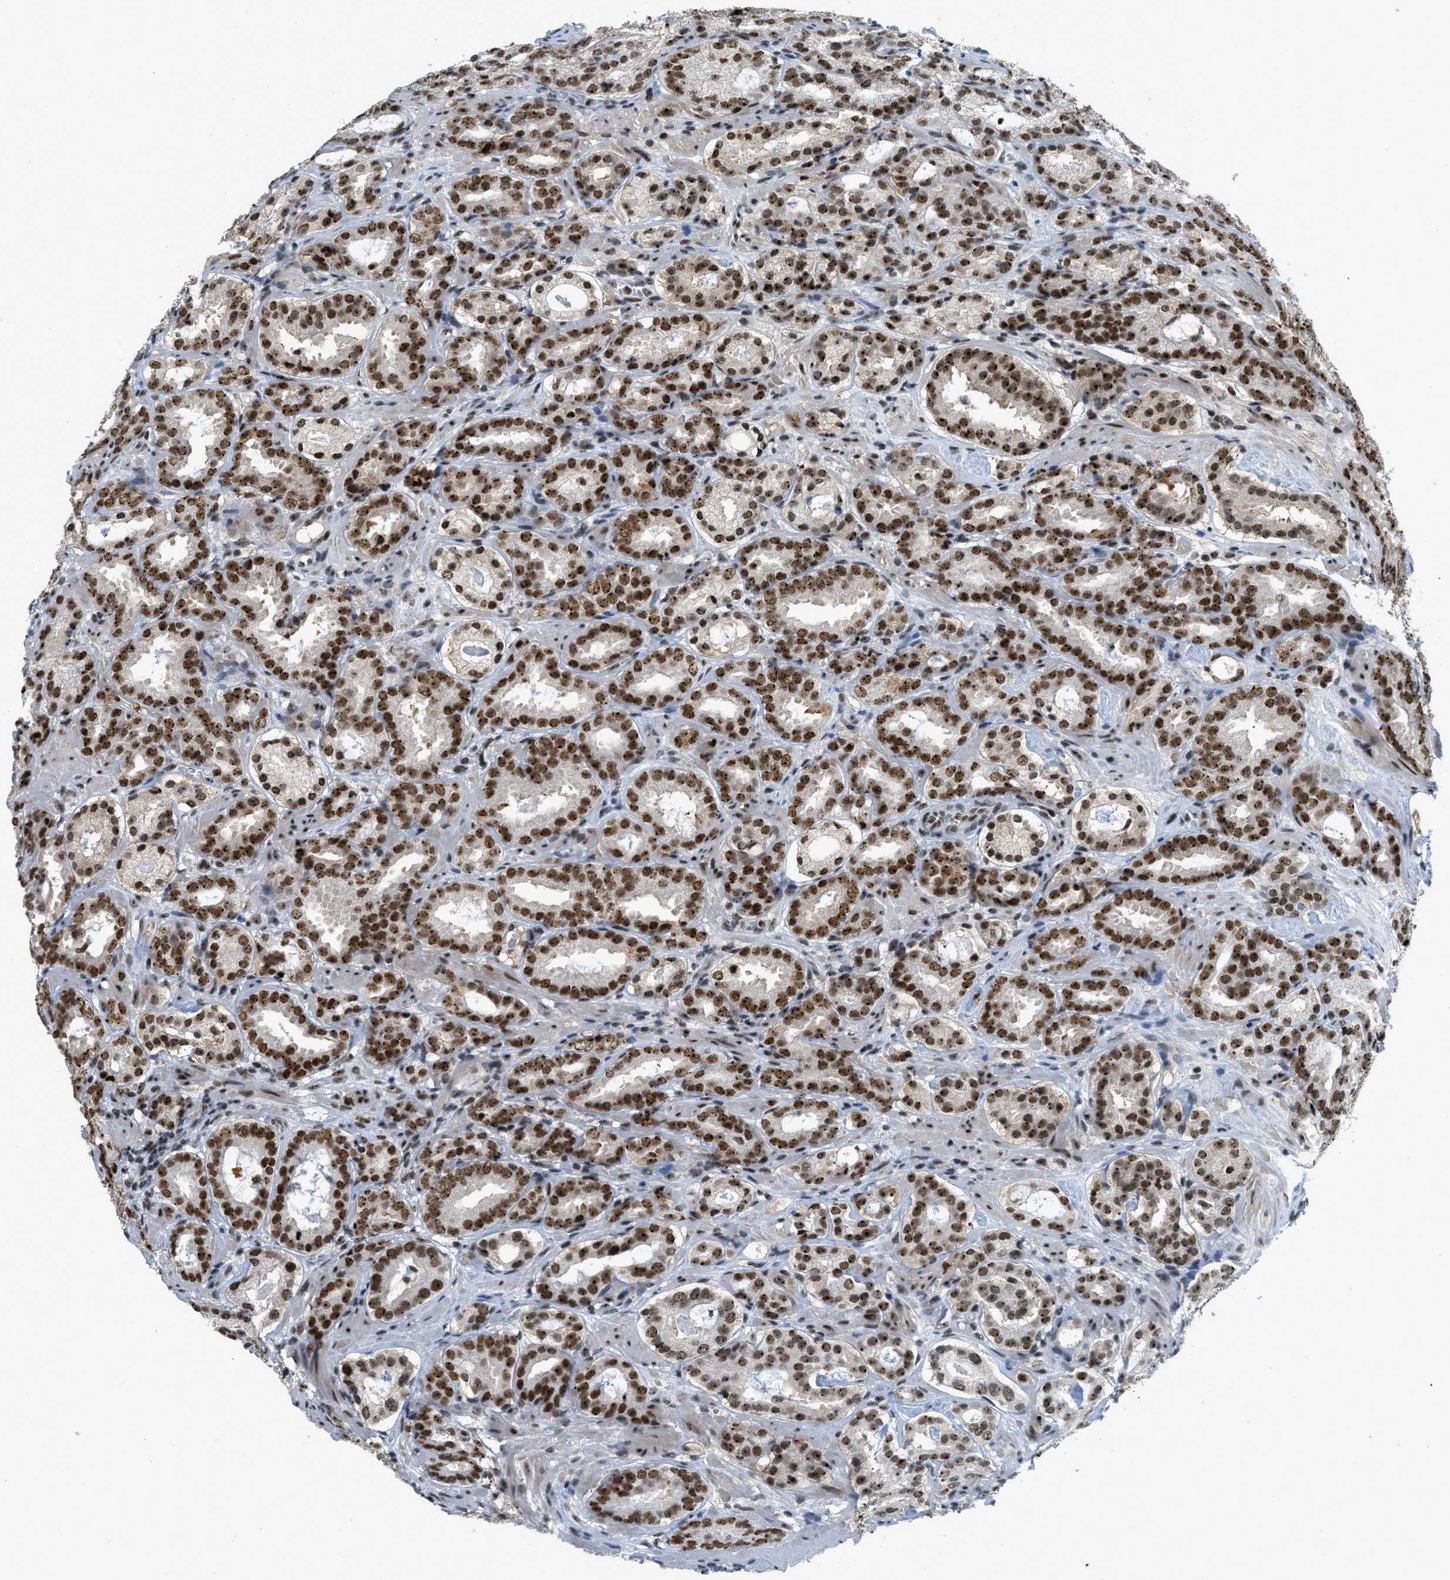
{"staining": {"intensity": "strong", "quantity": ">75%", "location": "nuclear"}, "tissue": "prostate cancer", "cell_type": "Tumor cells", "image_type": "cancer", "snomed": [{"axis": "morphology", "description": "Adenocarcinoma, Low grade"}, {"axis": "topography", "description": "Prostate"}], "caption": "Strong nuclear staining is present in about >75% of tumor cells in prostate adenocarcinoma (low-grade).", "gene": "URB1", "patient": {"sex": "male", "age": 69}}